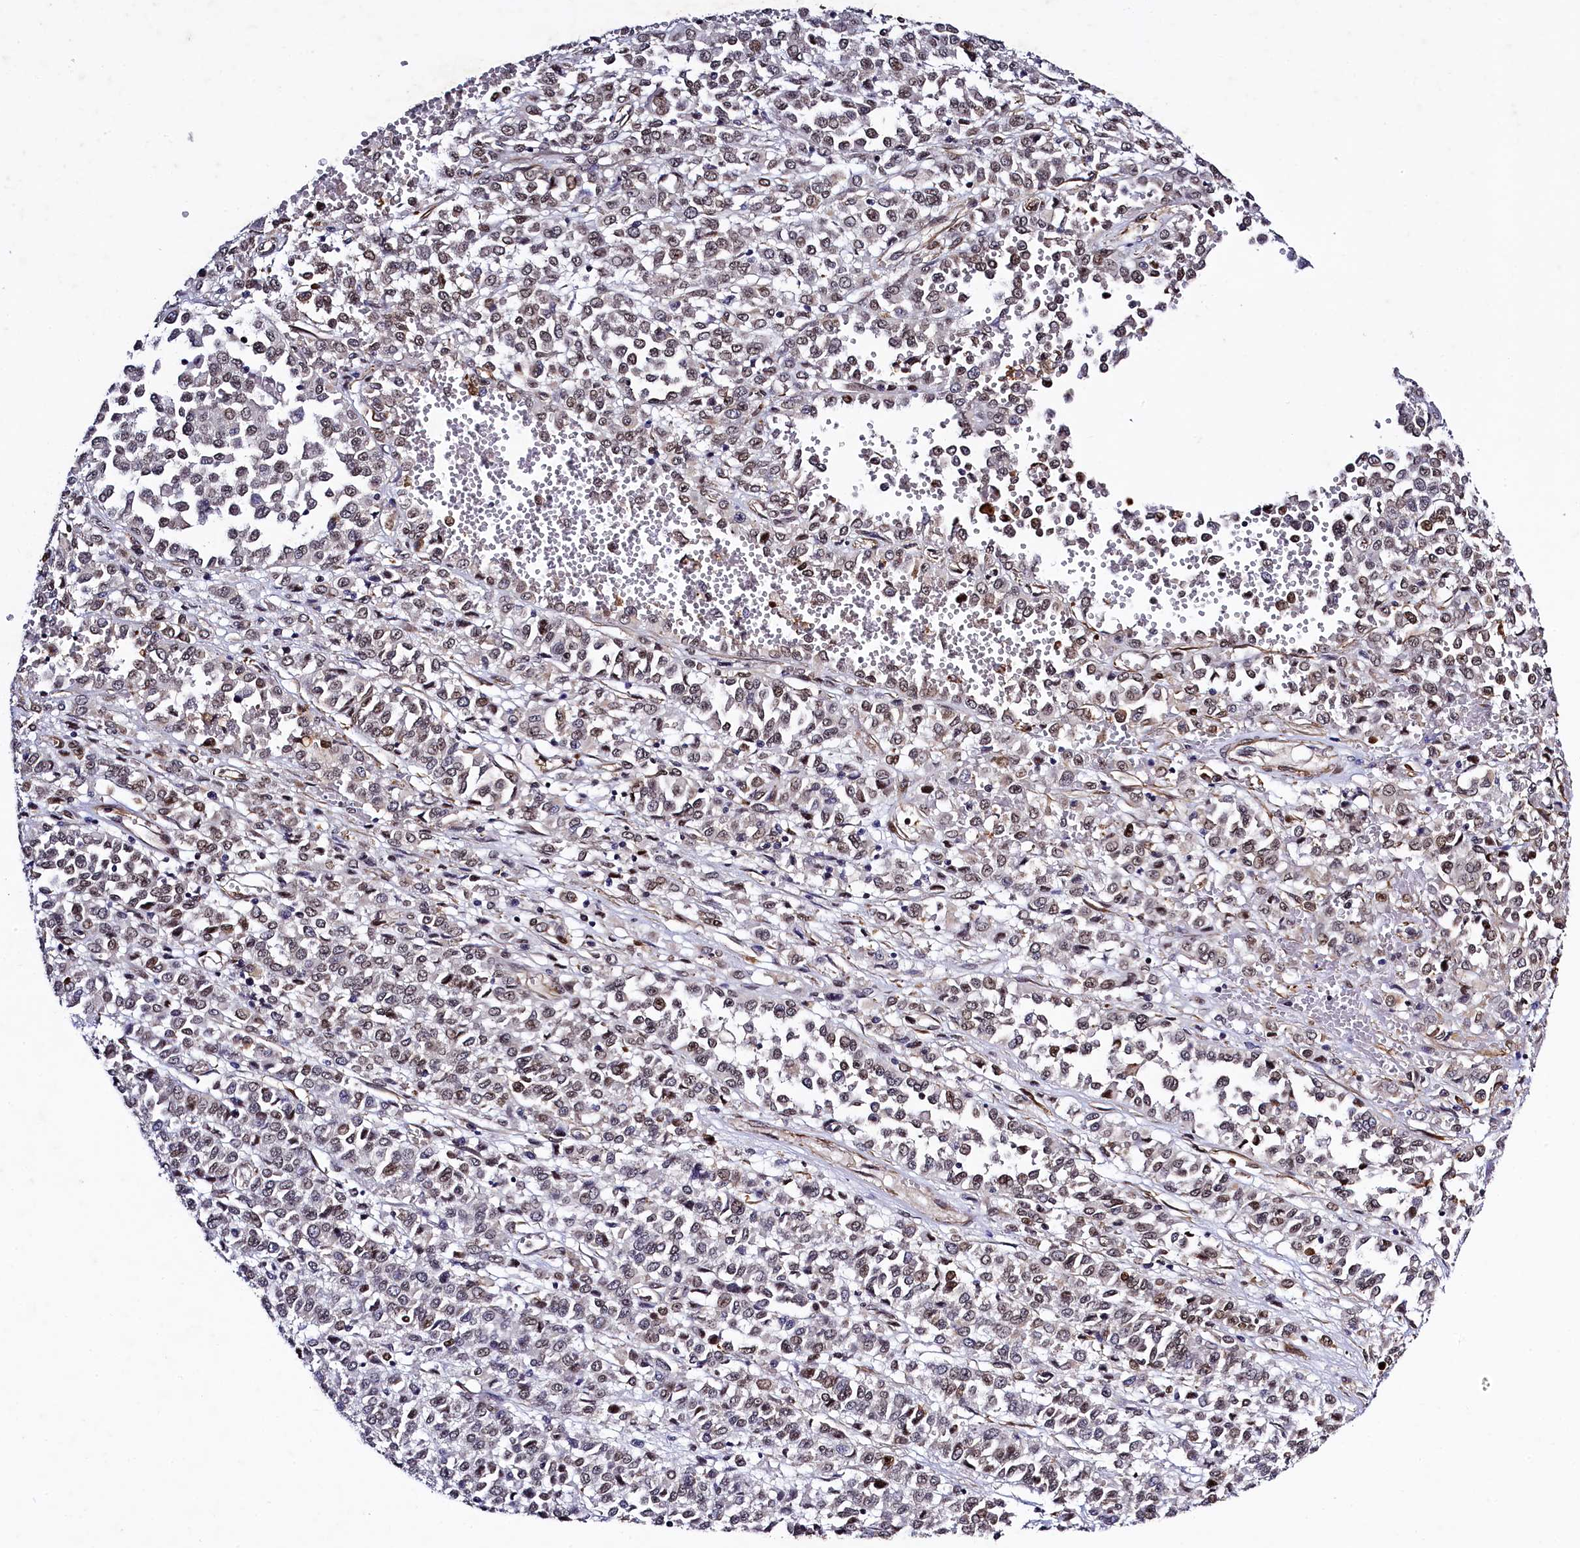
{"staining": {"intensity": "weak", "quantity": "<25%", "location": "nuclear"}, "tissue": "melanoma", "cell_type": "Tumor cells", "image_type": "cancer", "snomed": [{"axis": "morphology", "description": "Malignant melanoma, Metastatic site"}, {"axis": "topography", "description": "Pancreas"}], "caption": "Photomicrograph shows no protein expression in tumor cells of malignant melanoma (metastatic site) tissue. Nuclei are stained in blue.", "gene": "SAMD10", "patient": {"sex": "female", "age": 30}}